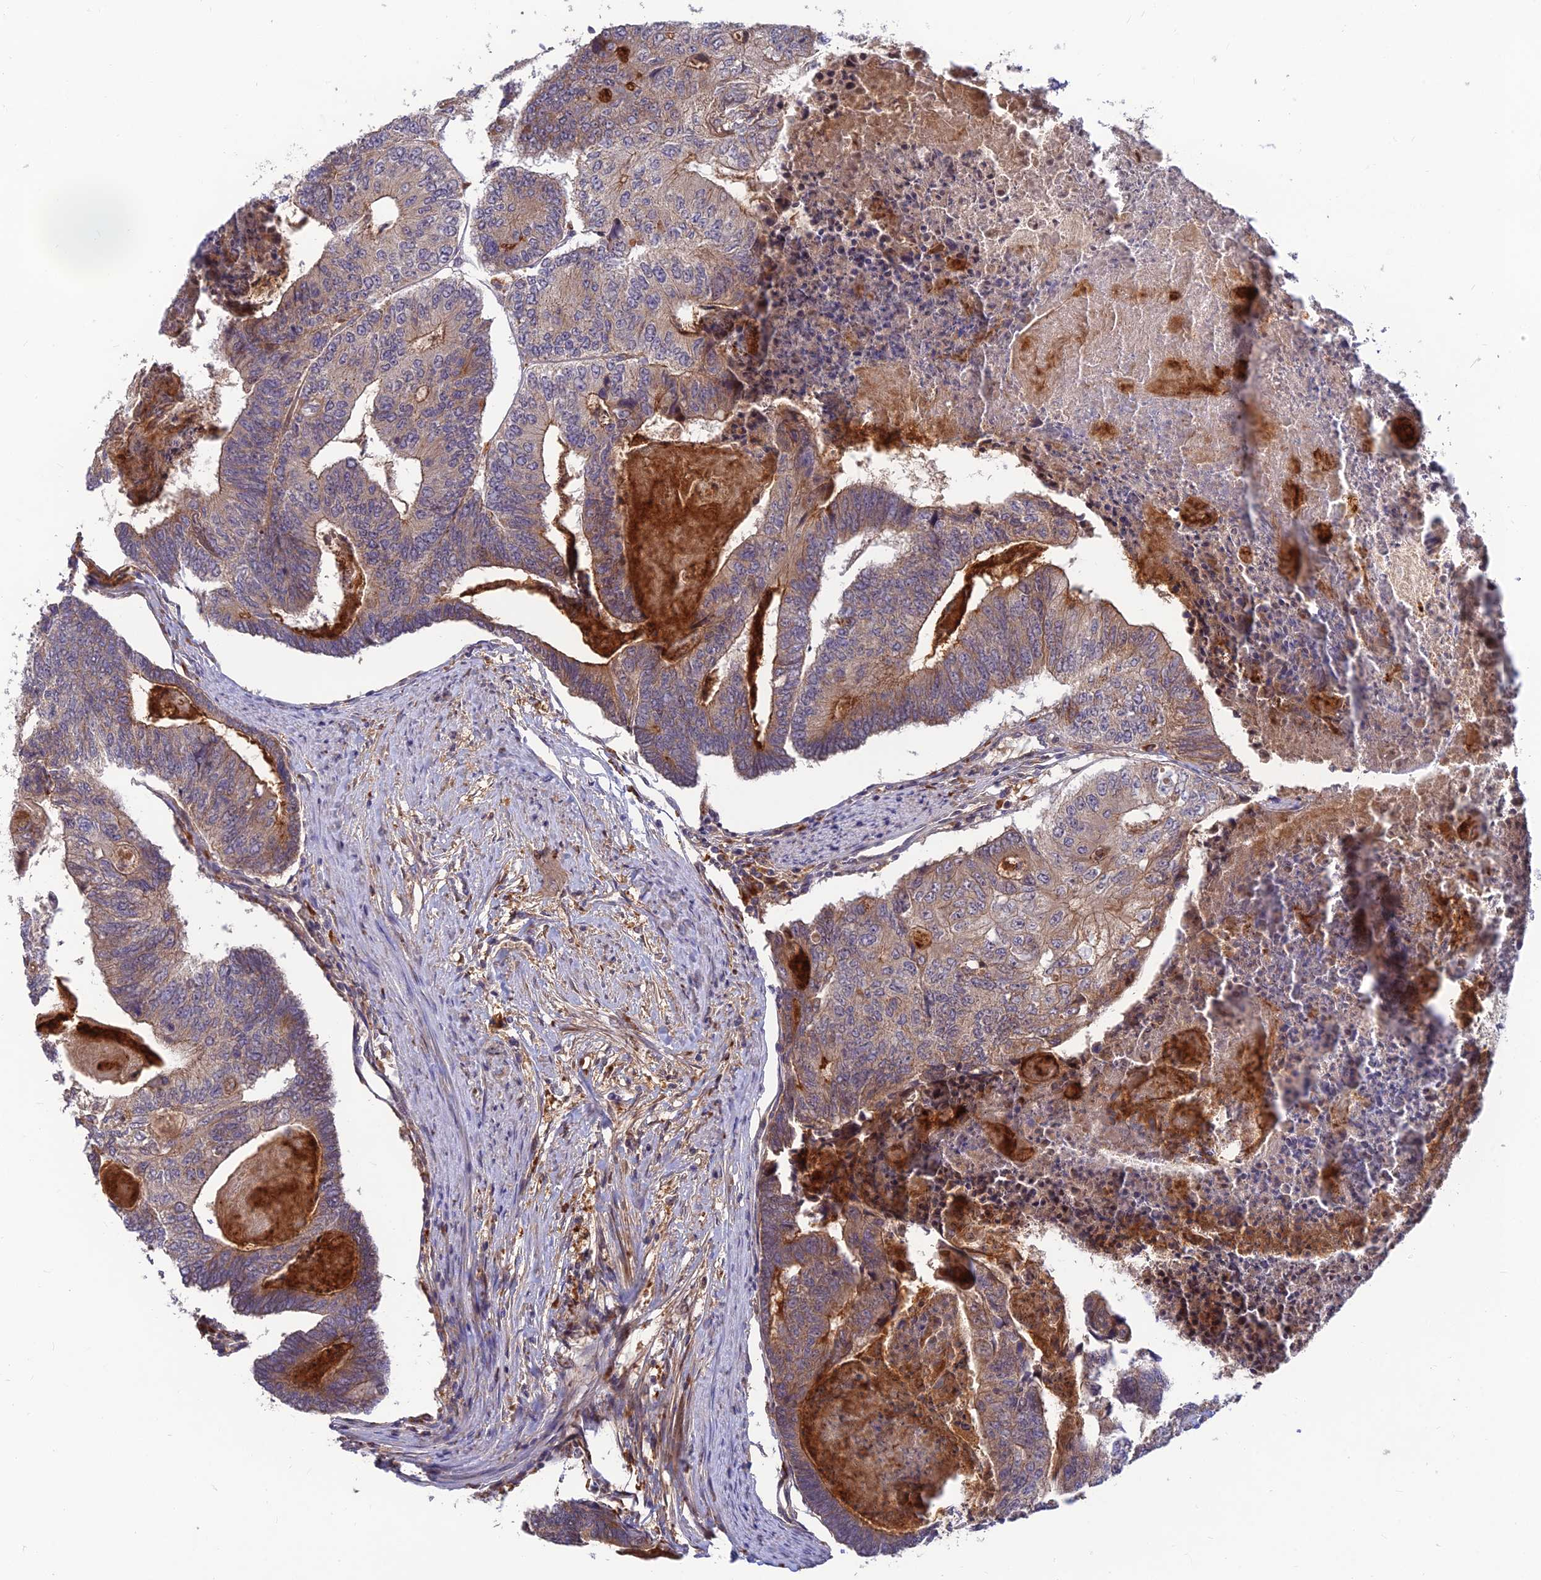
{"staining": {"intensity": "moderate", "quantity": "<25%", "location": "cytoplasmic/membranous"}, "tissue": "colorectal cancer", "cell_type": "Tumor cells", "image_type": "cancer", "snomed": [{"axis": "morphology", "description": "Adenocarcinoma, NOS"}, {"axis": "topography", "description": "Colon"}], "caption": "DAB (3,3'-diaminobenzidine) immunohistochemical staining of colorectal cancer (adenocarcinoma) exhibits moderate cytoplasmic/membranous protein staining in approximately <25% of tumor cells. The staining is performed using DAB brown chromogen to label protein expression. The nuclei are counter-stained blue using hematoxylin.", "gene": "FAM151B", "patient": {"sex": "female", "age": 67}}